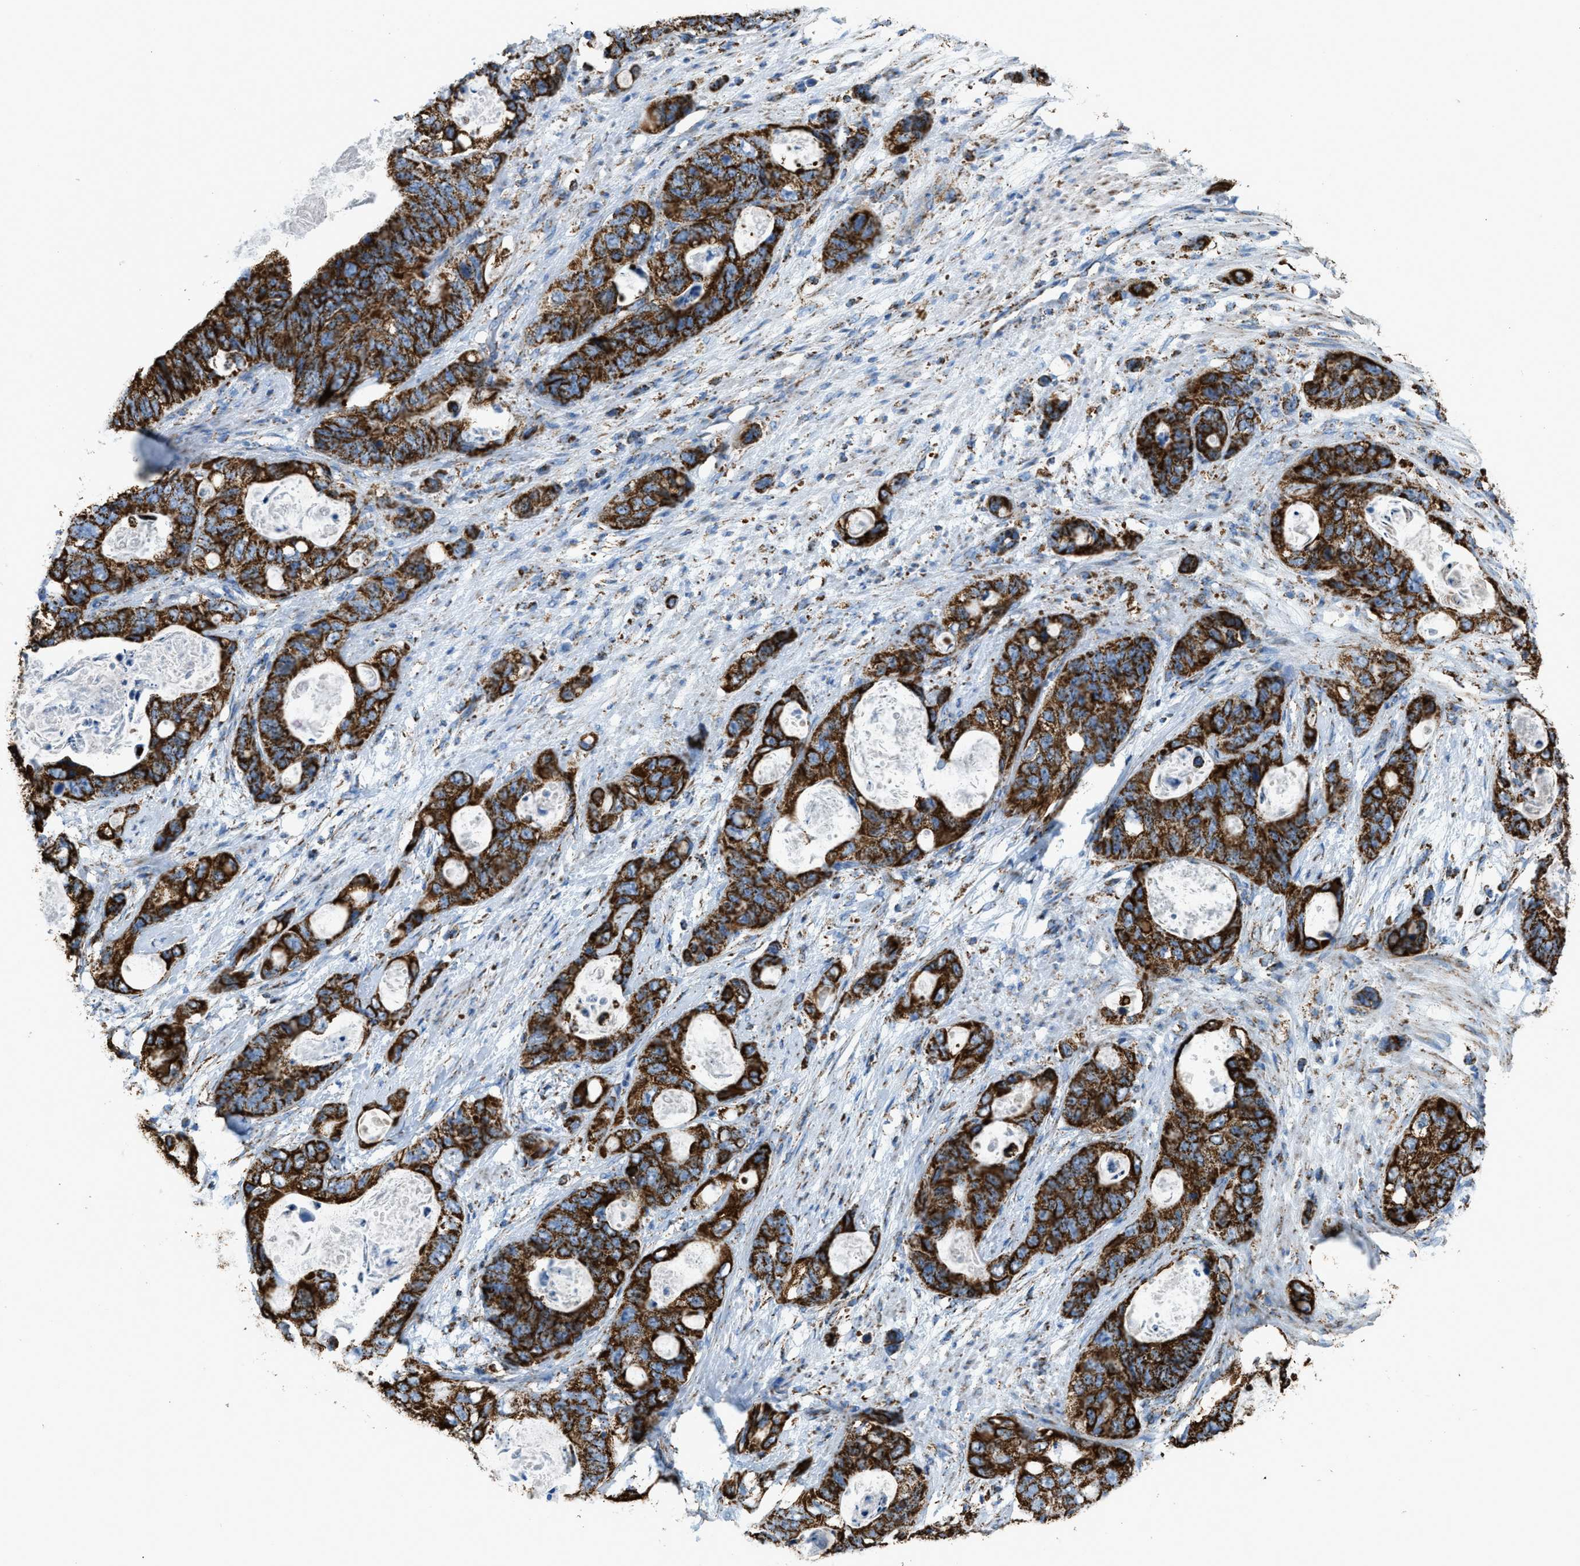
{"staining": {"intensity": "strong", "quantity": ">75%", "location": "cytoplasmic/membranous"}, "tissue": "stomach cancer", "cell_type": "Tumor cells", "image_type": "cancer", "snomed": [{"axis": "morphology", "description": "Normal tissue, NOS"}, {"axis": "morphology", "description": "Adenocarcinoma, NOS"}, {"axis": "topography", "description": "Stomach"}], "caption": "Brown immunohistochemical staining in stomach adenocarcinoma displays strong cytoplasmic/membranous positivity in approximately >75% of tumor cells.", "gene": "ETFB", "patient": {"sex": "female", "age": 89}}